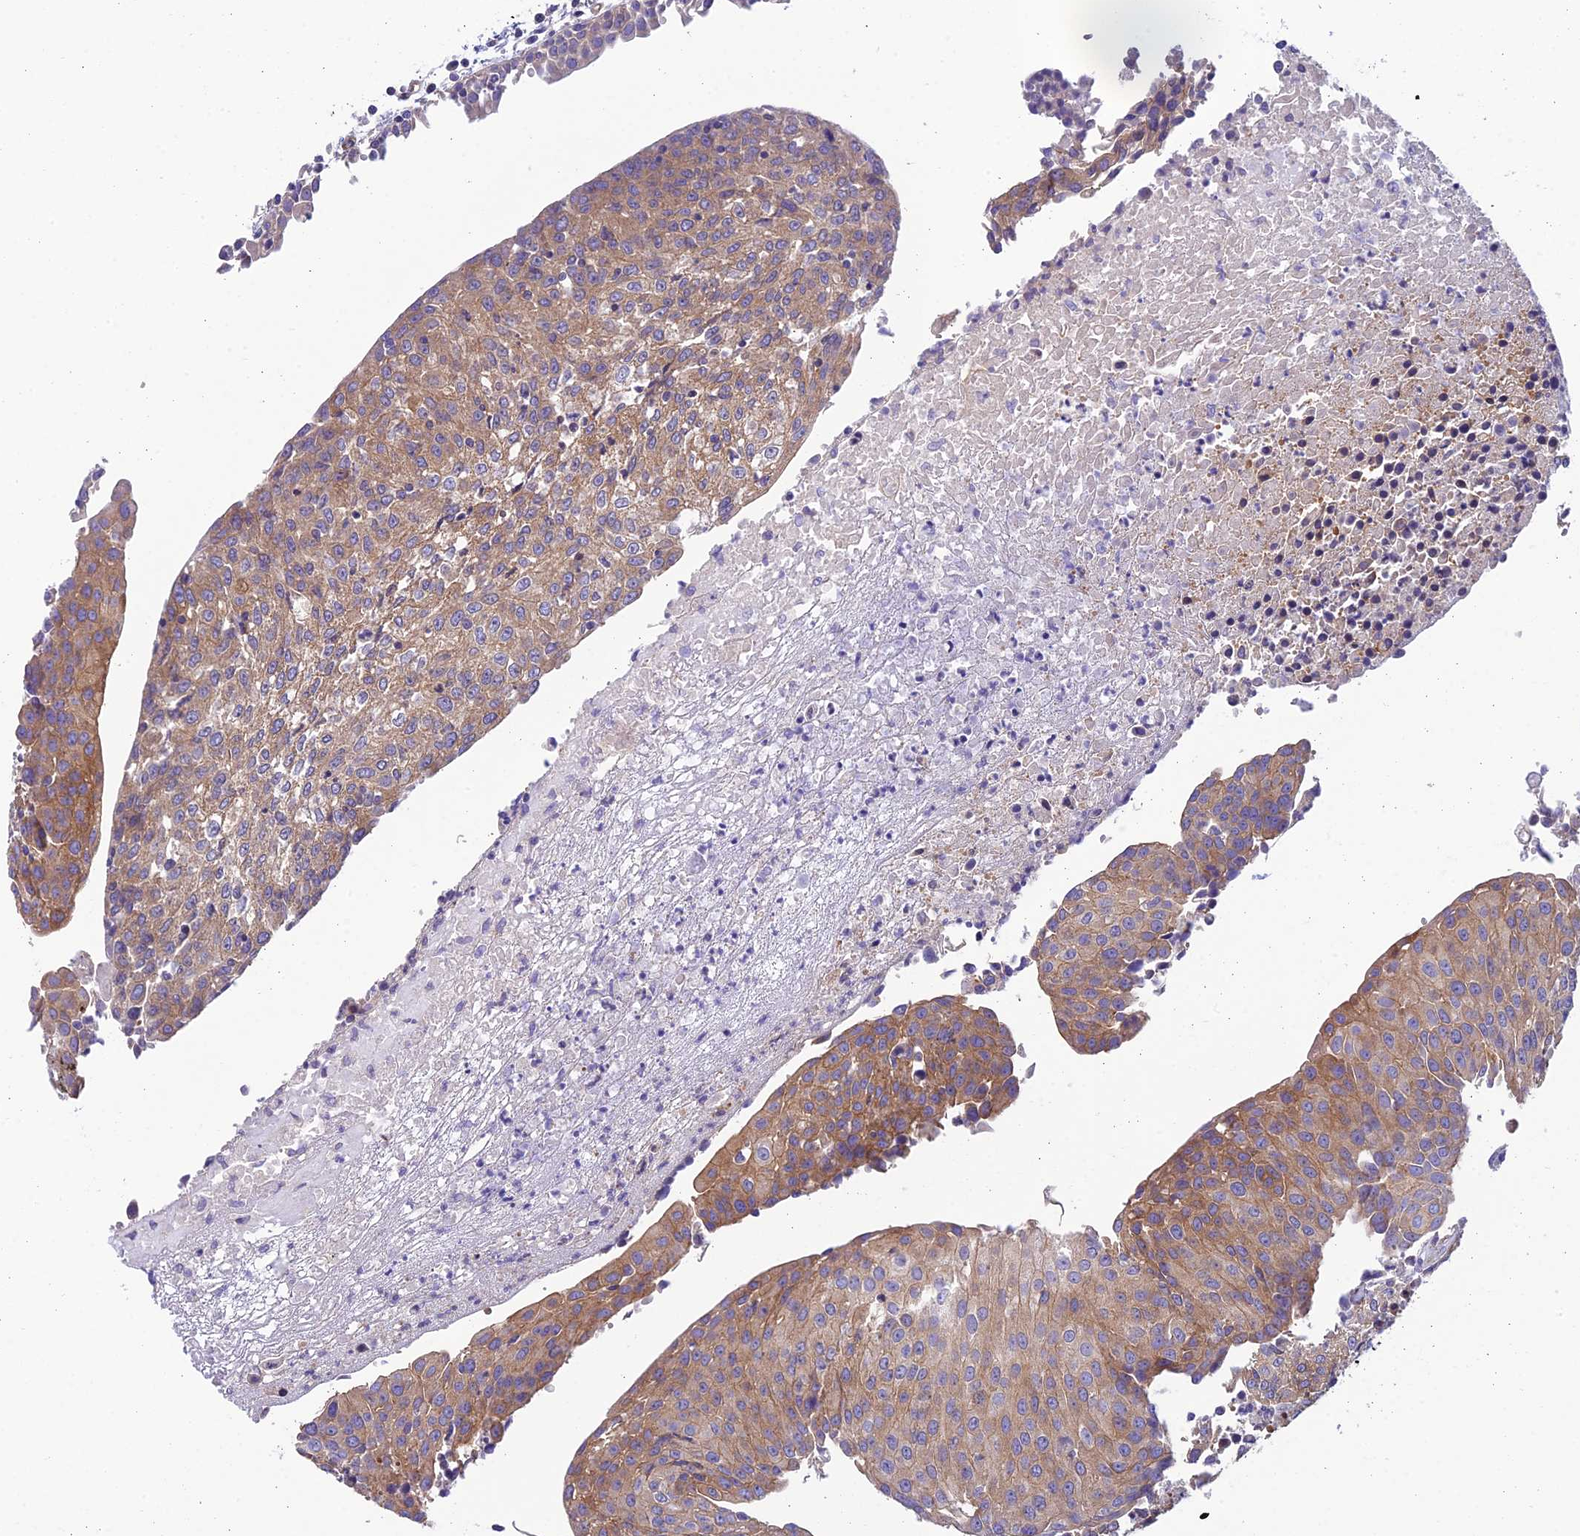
{"staining": {"intensity": "moderate", "quantity": ">75%", "location": "cytoplasmic/membranous"}, "tissue": "urothelial cancer", "cell_type": "Tumor cells", "image_type": "cancer", "snomed": [{"axis": "morphology", "description": "Urothelial carcinoma, High grade"}, {"axis": "topography", "description": "Urinary bladder"}], "caption": "About >75% of tumor cells in urothelial cancer show moderate cytoplasmic/membranous protein positivity as visualized by brown immunohistochemical staining.", "gene": "PPFIA3", "patient": {"sex": "female", "age": 85}}